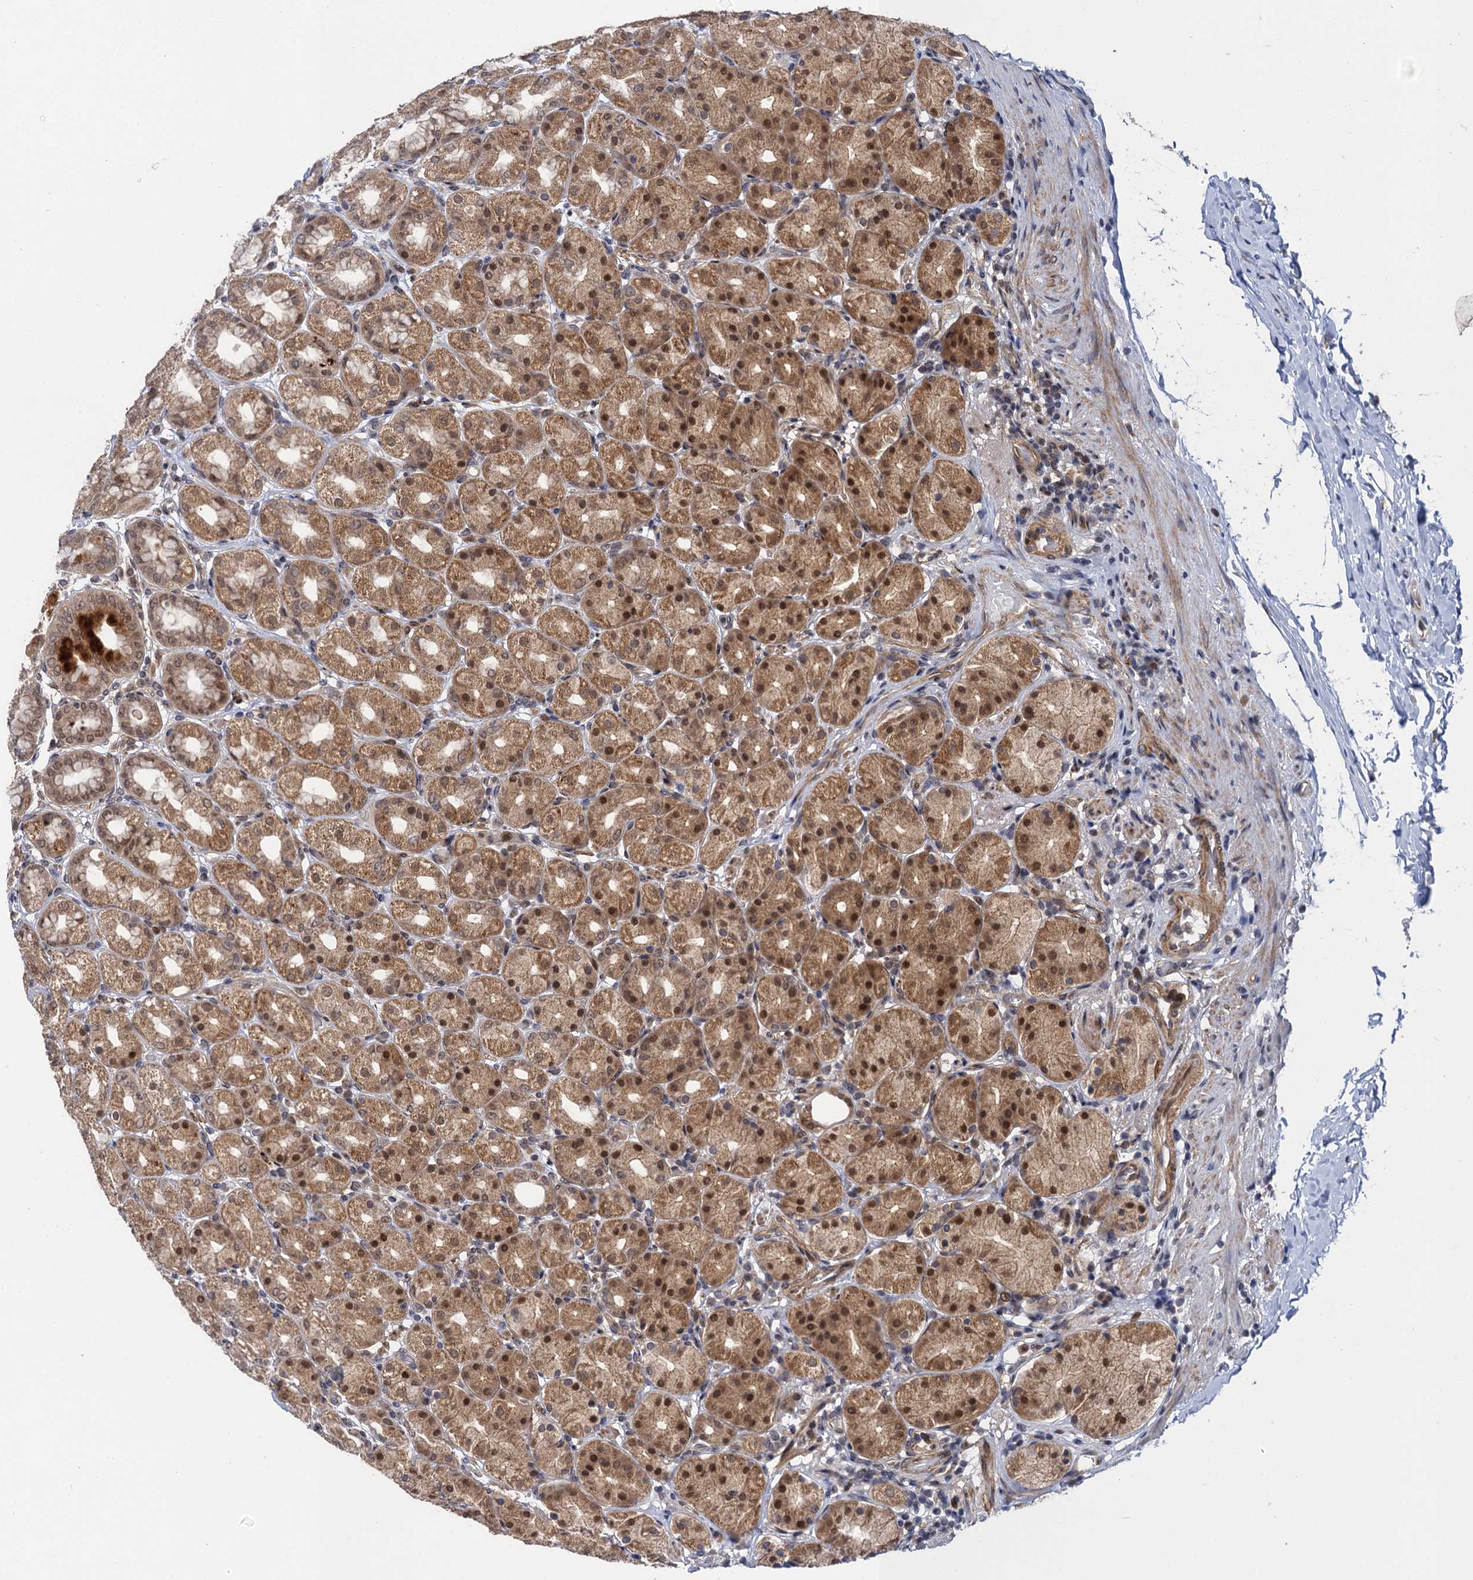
{"staining": {"intensity": "strong", "quantity": ">75%", "location": "cytoplasmic/membranous,nuclear"}, "tissue": "stomach", "cell_type": "Glandular cells", "image_type": "normal", "snomed": [{"axis": "morphology", "description": "Normal tissue, NOS"}, {"axis": "topography", "description": "Stomach, upper"}], "caption": "Strong cytoplasmic/membranous,nuclear positivity is appreciated in approximately >75% of glandular cells in unremarkable stomach. (Brightfield microscopy of DAB IHC at high magnification).", "gene": "NEK8", "patient": {"sex": "male", "age": 68}}